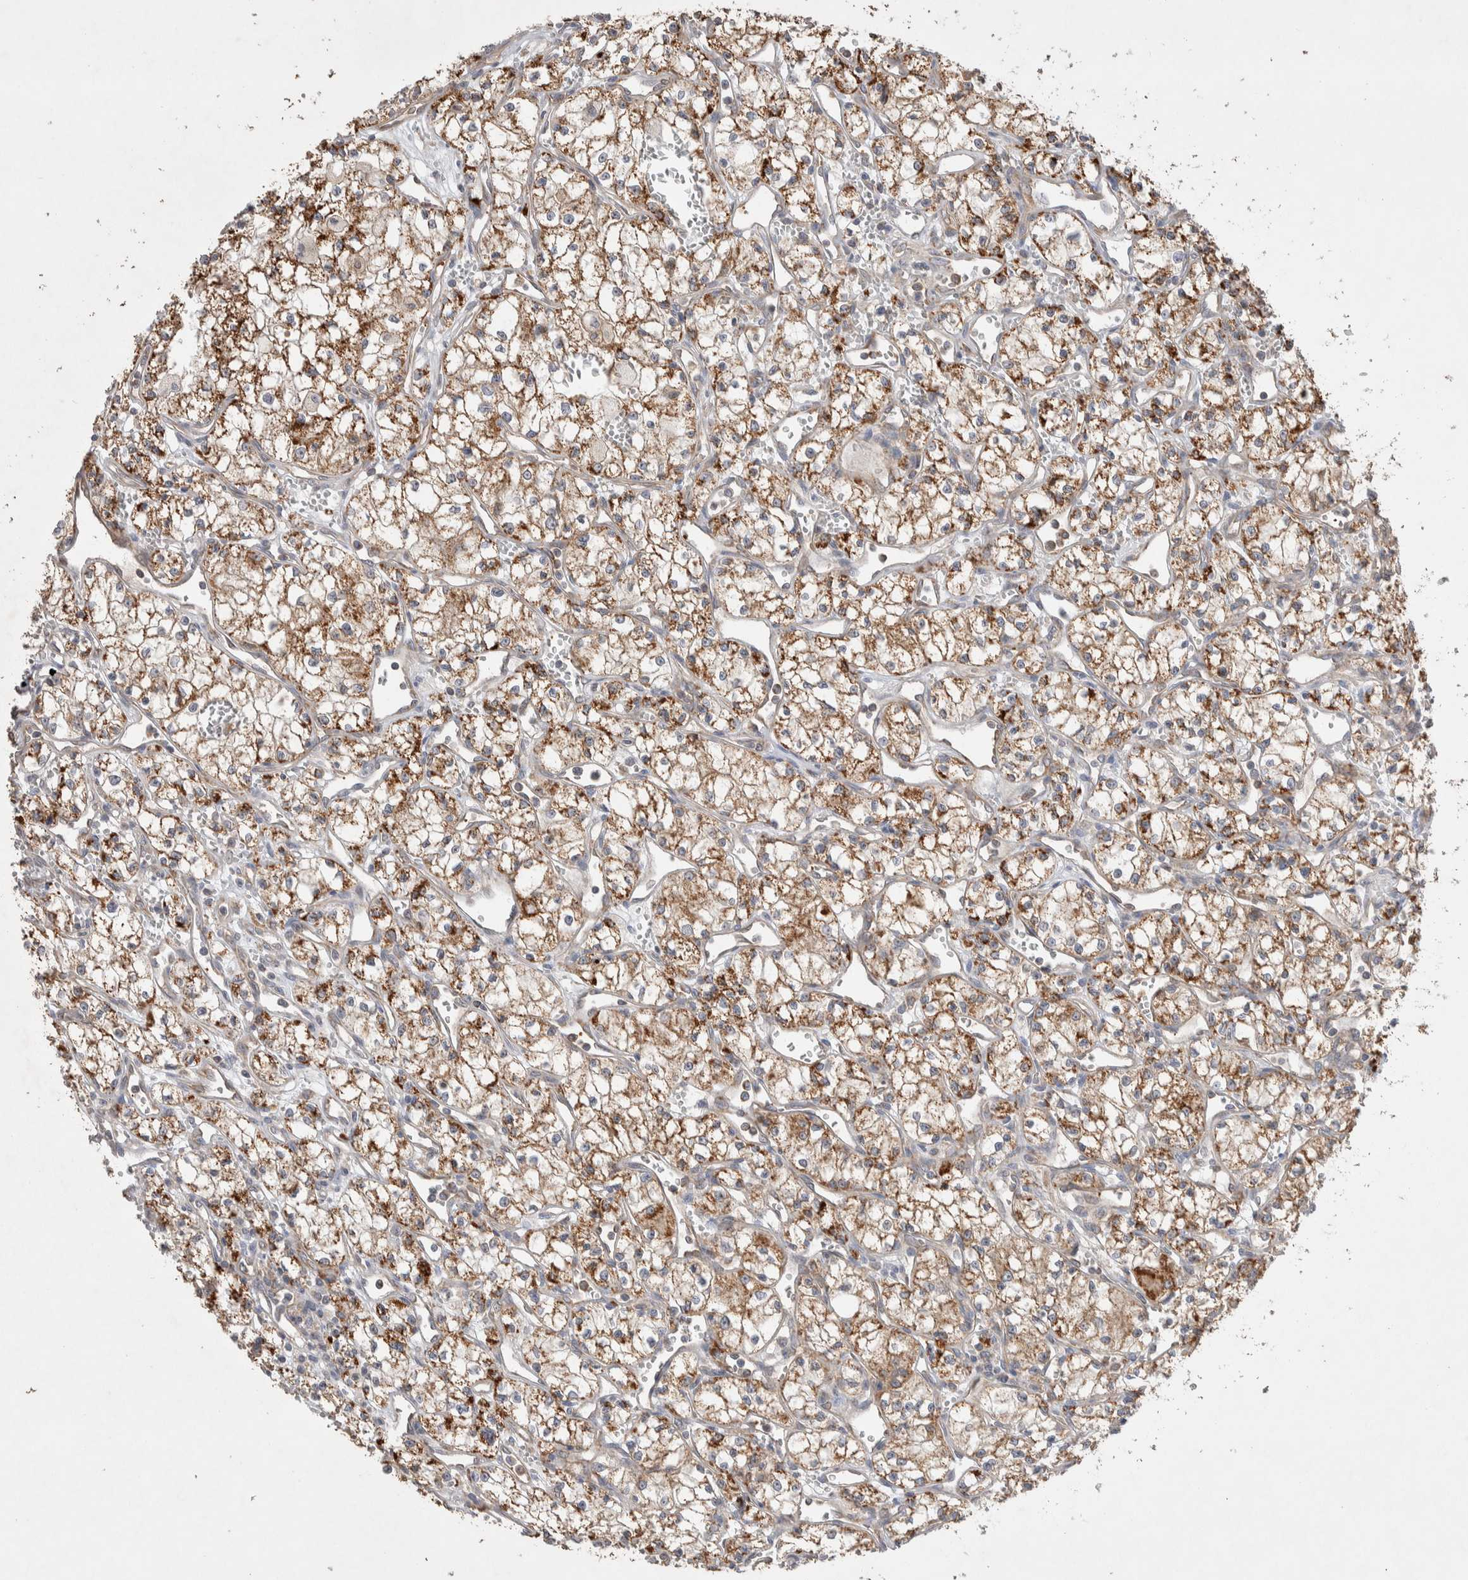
{"staining": {"intensity": "moderate", "quantity": ">75%", "location": "cytoplasmic/membranous"}, "tissue": "renal cancer", "cell_type": "Tumor cells", "image_type": "cancer", "snomed": [{"axis": "morphology", "description": "Adenocarcinoma, NOS"}, {"axis": "topography", "description": "Kidney"}], "caption": "Renal cancer tissue displays moderate cytoplasmic/membranous expression in approximately >75% of tumor cells, visualized by immunohistochemistry. Nuclei are stained in blue.", "gene": "DEPTOR", "patient": {"sex": "male", "age": 59}}